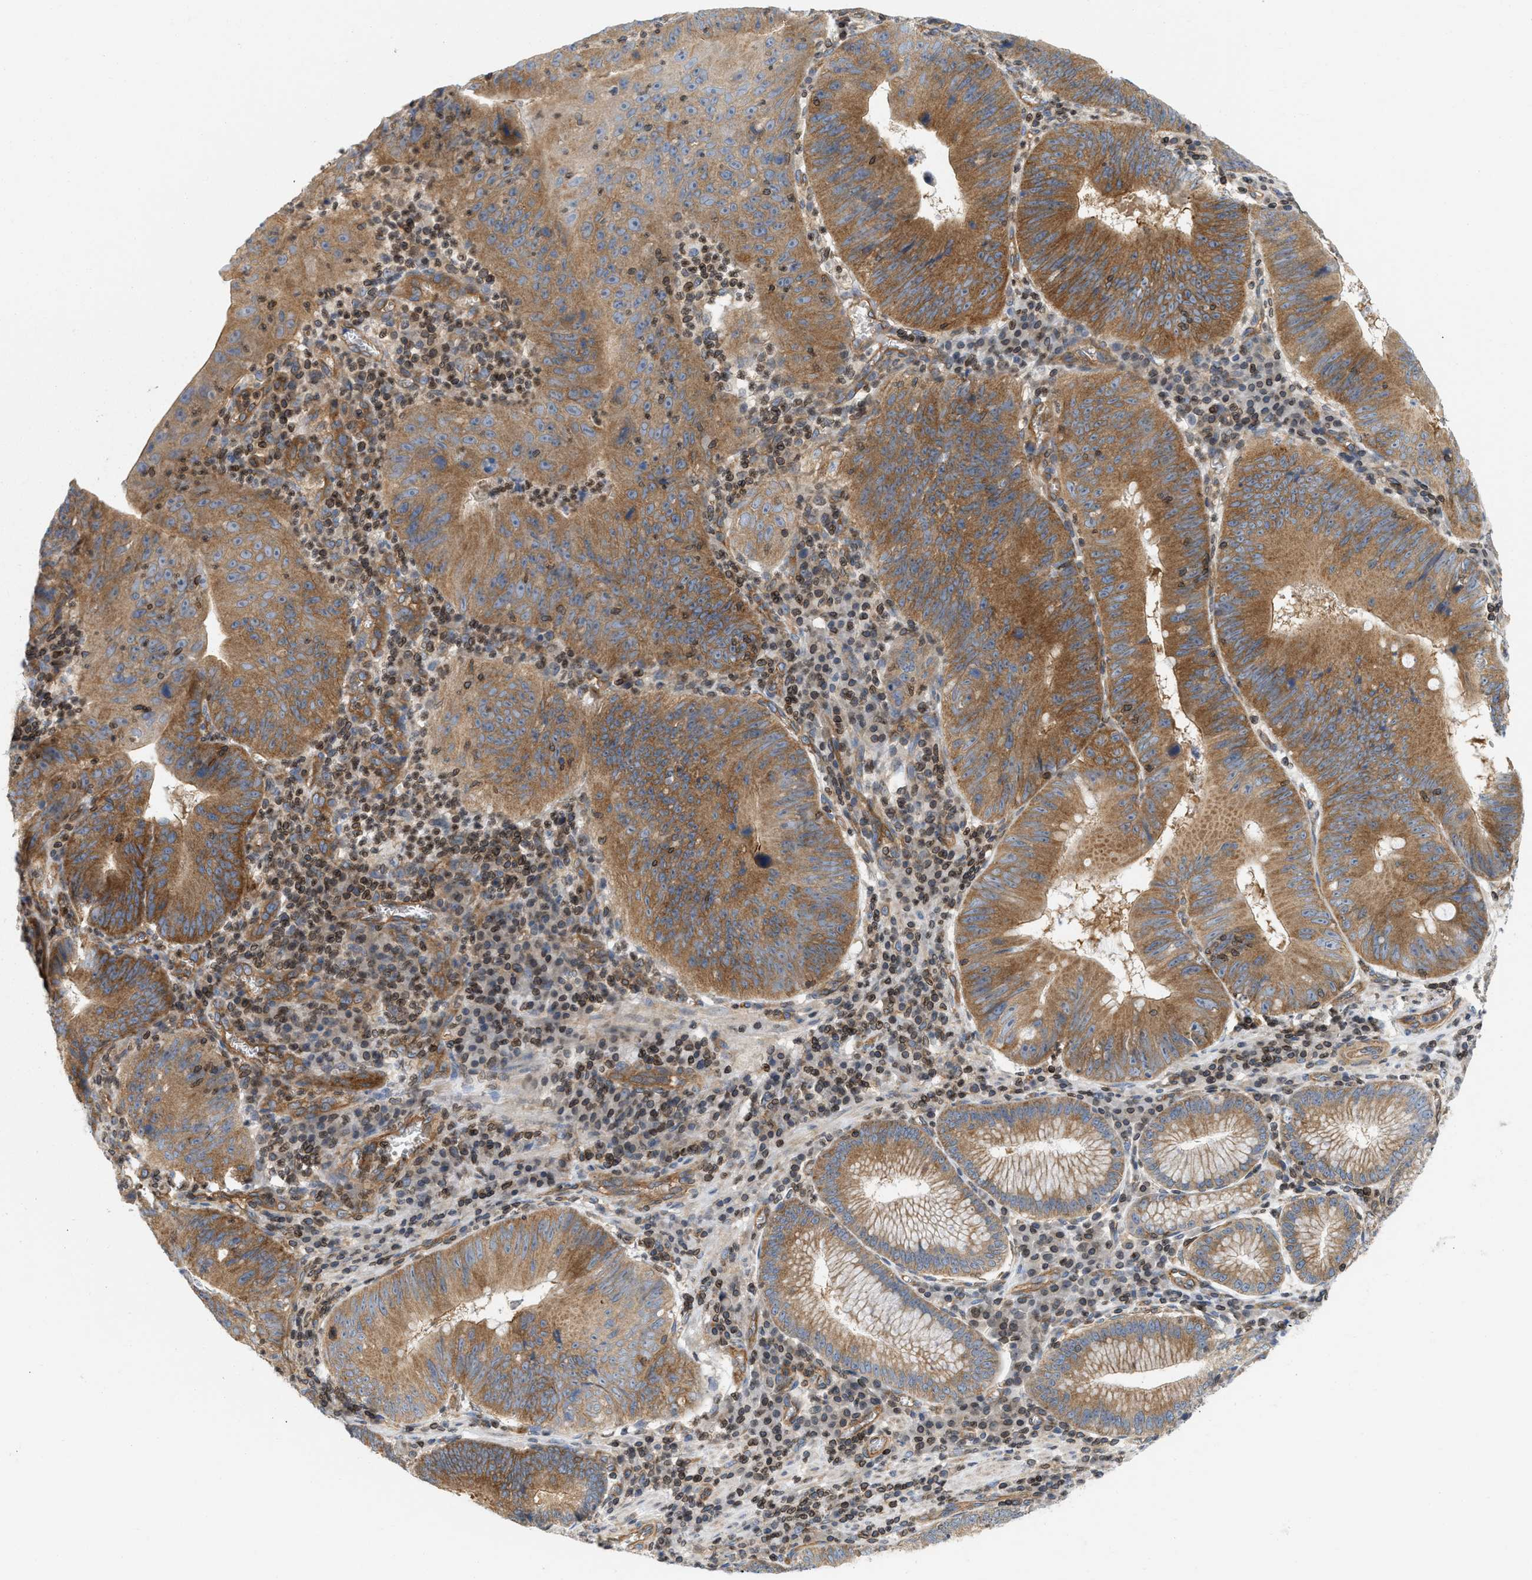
{"staining": {"intensity": "moderate", "quantity": ">75%", "location": "cytoplasmic/membranous"}, "tissue": "stomach cancer", "cell_type": "Tumor cells", "image_type": "cancer", "snomed": [{"axis": "morphology", "description": "Adenocarcinoma, NOS"}, {"axis": "topography", "description": "Stomach"}], "caption": "Tumor cells reveal moderate cytoplasmic/membranous staining in approximately >75% of cells in stomach cancer (adenocarcinoma). (DAB IHC with brightfield microscopy, high magnification).", "gene": "STRN", "patient": {"sex": "male", "age": 59}}